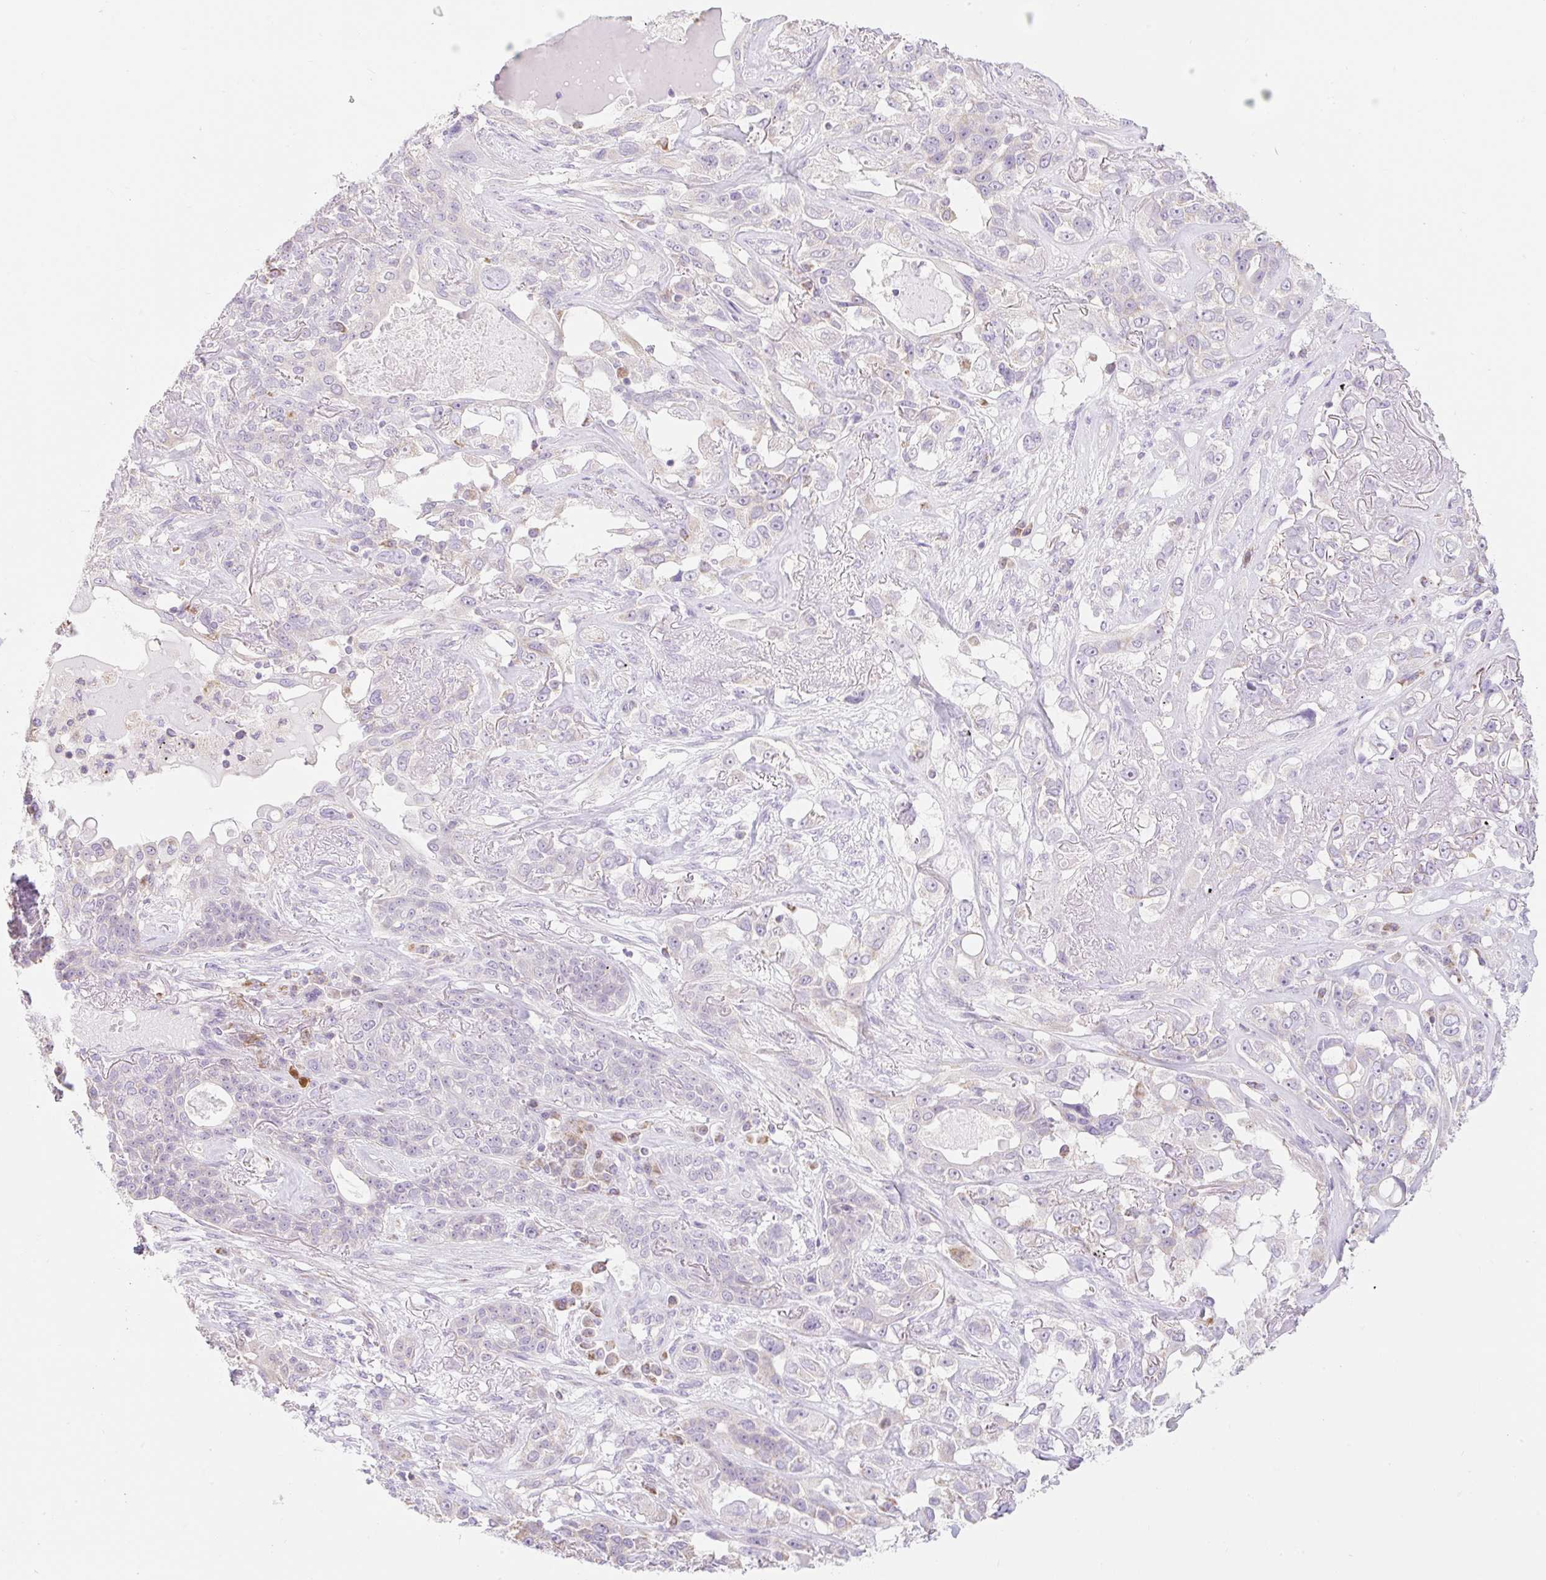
{"staining": {"intensity": "negative", "quantity": "none", "location": "none"}, "tissue": "lung cancer", "cell_type": "Tumor cells", "image_type": "cancer", "snomed": [{"axis": "morphology", "description": "Squamous cell carcinoma, NOS"}, {"axis": "topography", "description": "Lung"}], "caption": "Immunohistochemistry (IHC) photomicrograph of human lung cancer stained for a protein (brown), which exhibits no staining in tumor cells.", "gene": "DHX35", "patient": {"sex": "female", "age": 70}}